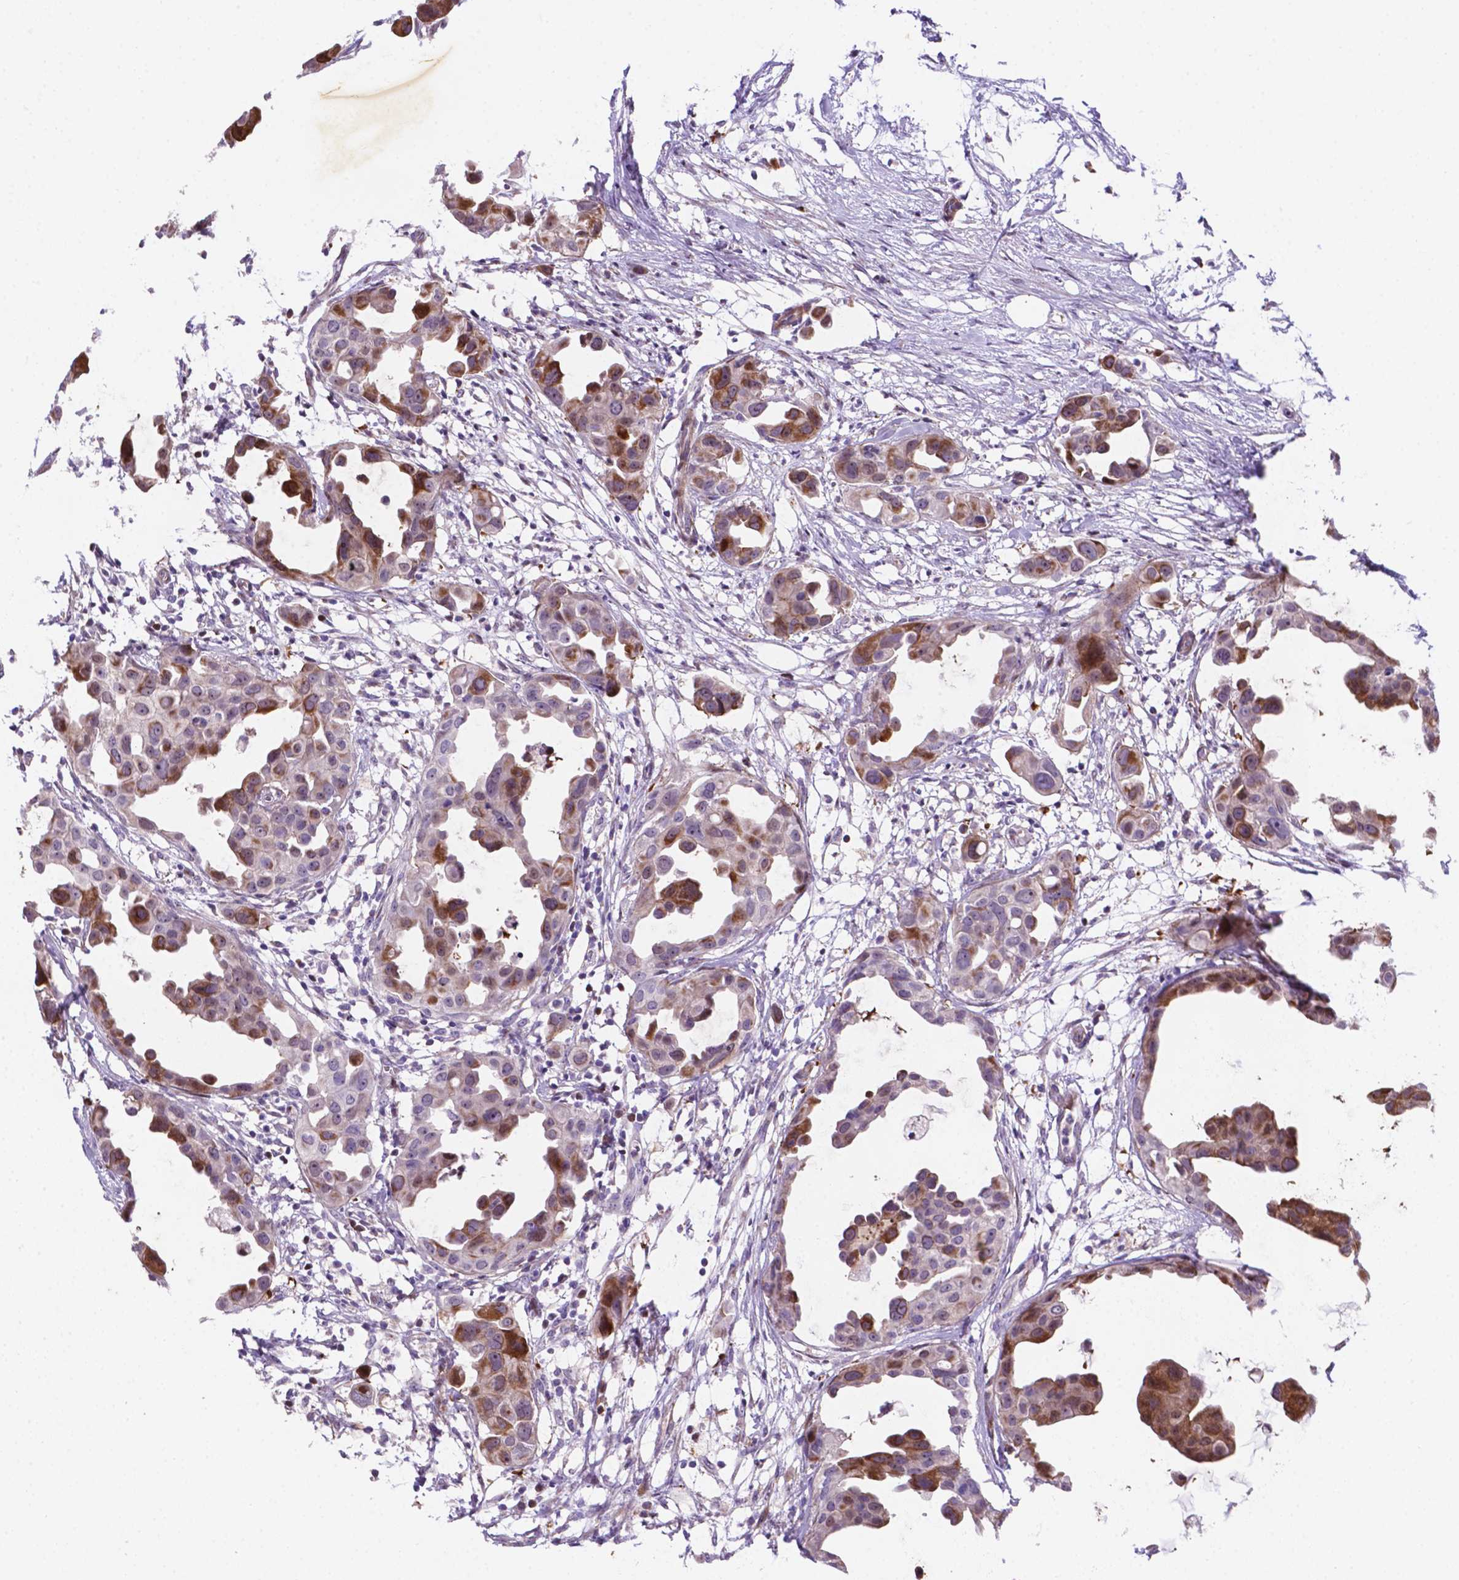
{"staining": {"intensity": "moderate", "quantity": "25%-75%", "location": "cytoplasmic/membranous,nuclear"}, "tissue": "breast cancer", "cell_type": "Tumor cells", "image_type": "cancer", "snomed": [{"axis": "morphology", "description": "Duct carcinoma"}, {"axis": "topography", "description": "Breast"}], "caption": "Immunohistochemistry image of intraductal carcinoma (breast) stained for a protein (brown), which exhibits medium levels of moderate cytoplasmic/membranous and nuclear expression in about 25%-75% of tumor cells.", "gene": "TM4SF20", "patient": {"sex": "female", "age": 38}}